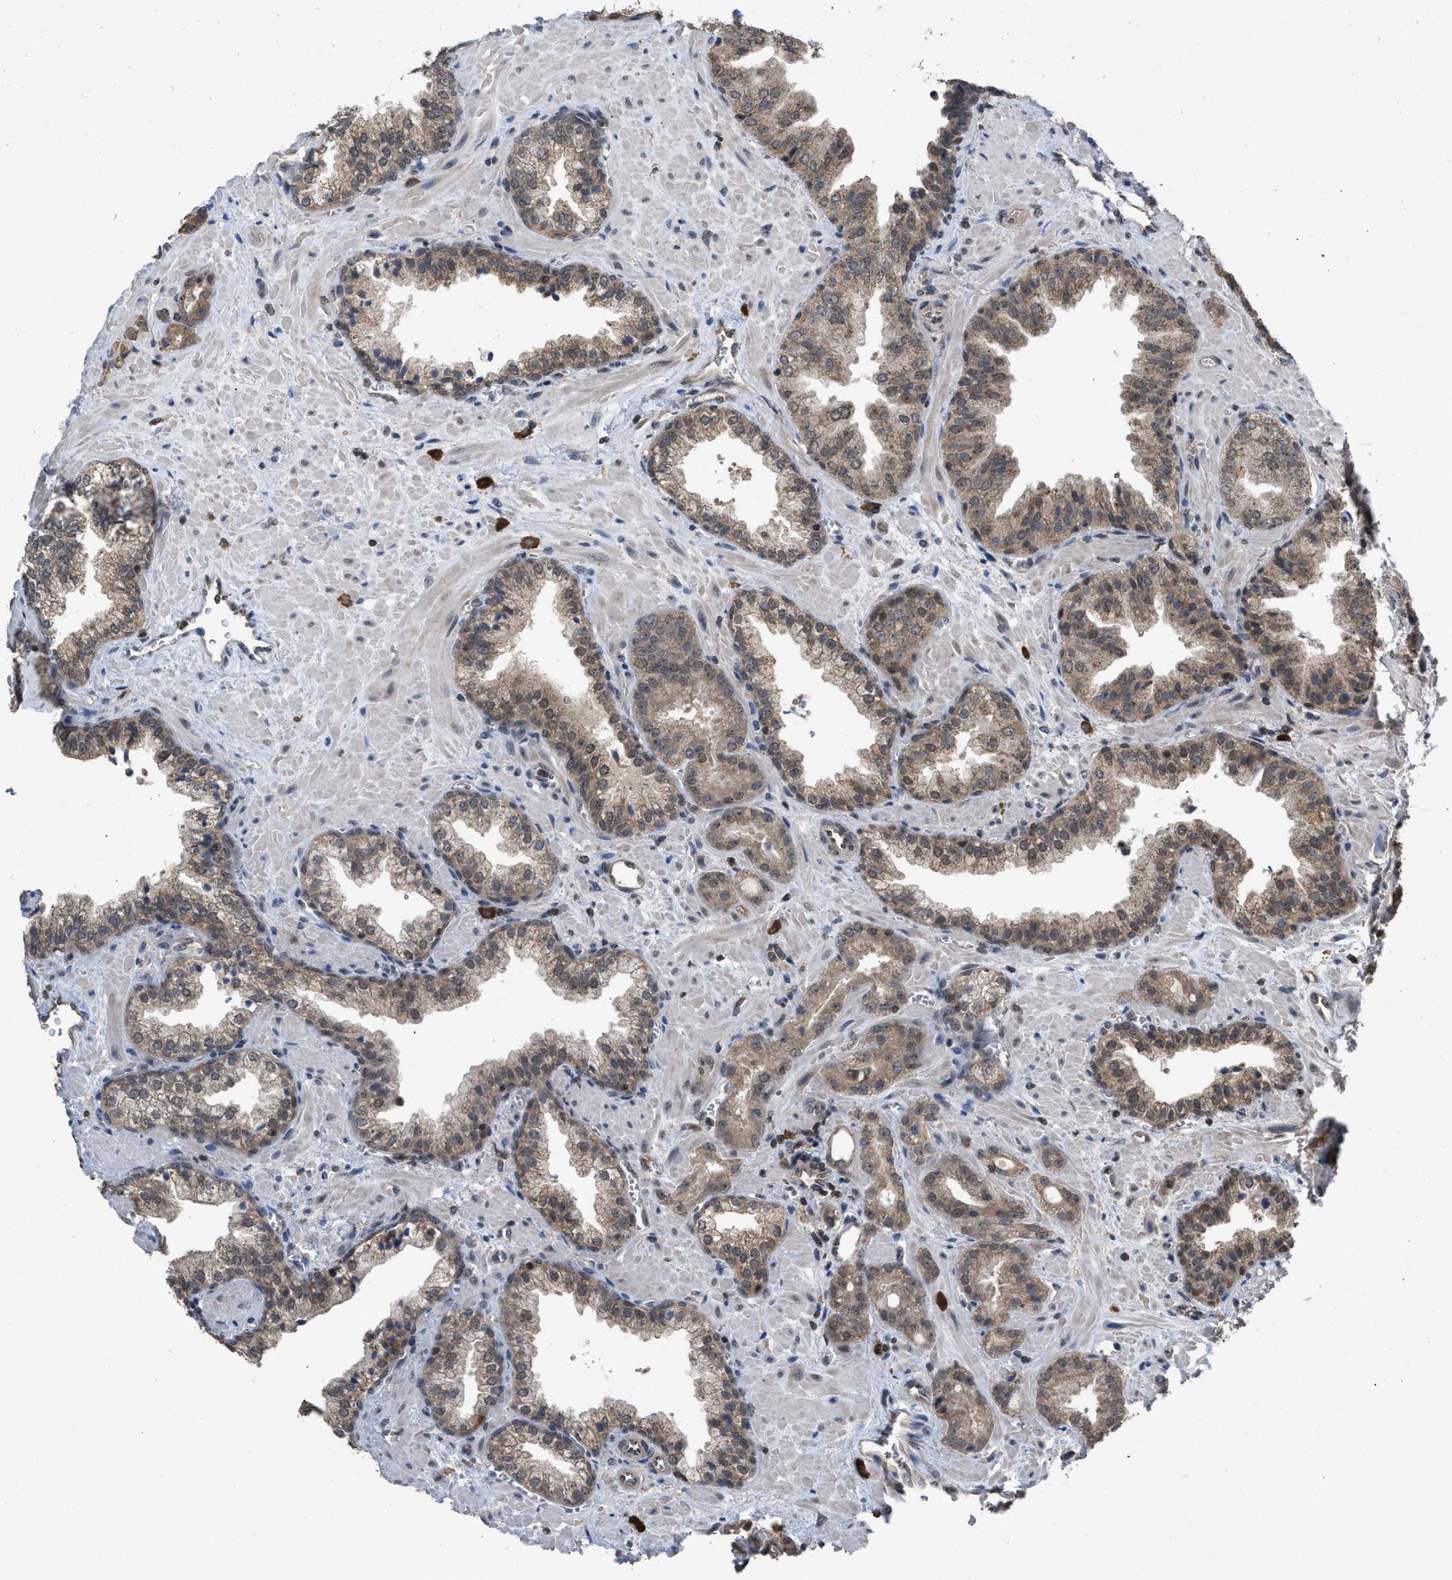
{"staining": {"intensity": "weak", "quantity": ">75%", "location": "cytoplasmic/membranous"}, "tissue": "prostate cancer", "cell_type": "Tumor cells", "image_type": "cancer", "snomed": [{"axis": "morphology", "description": "Adenocarcinoma, Low grade"}, {"axis": "topography", "description": "Prostate"}], "caption": "Tumor cells reveal weak cytoplasmic/membranous positivity in approximately >75% of cells in prostate cancer (adenocarcinoma (low-grade)).", "gene": "C9orf78", "patient": {"sex": "male", "age": 71}}